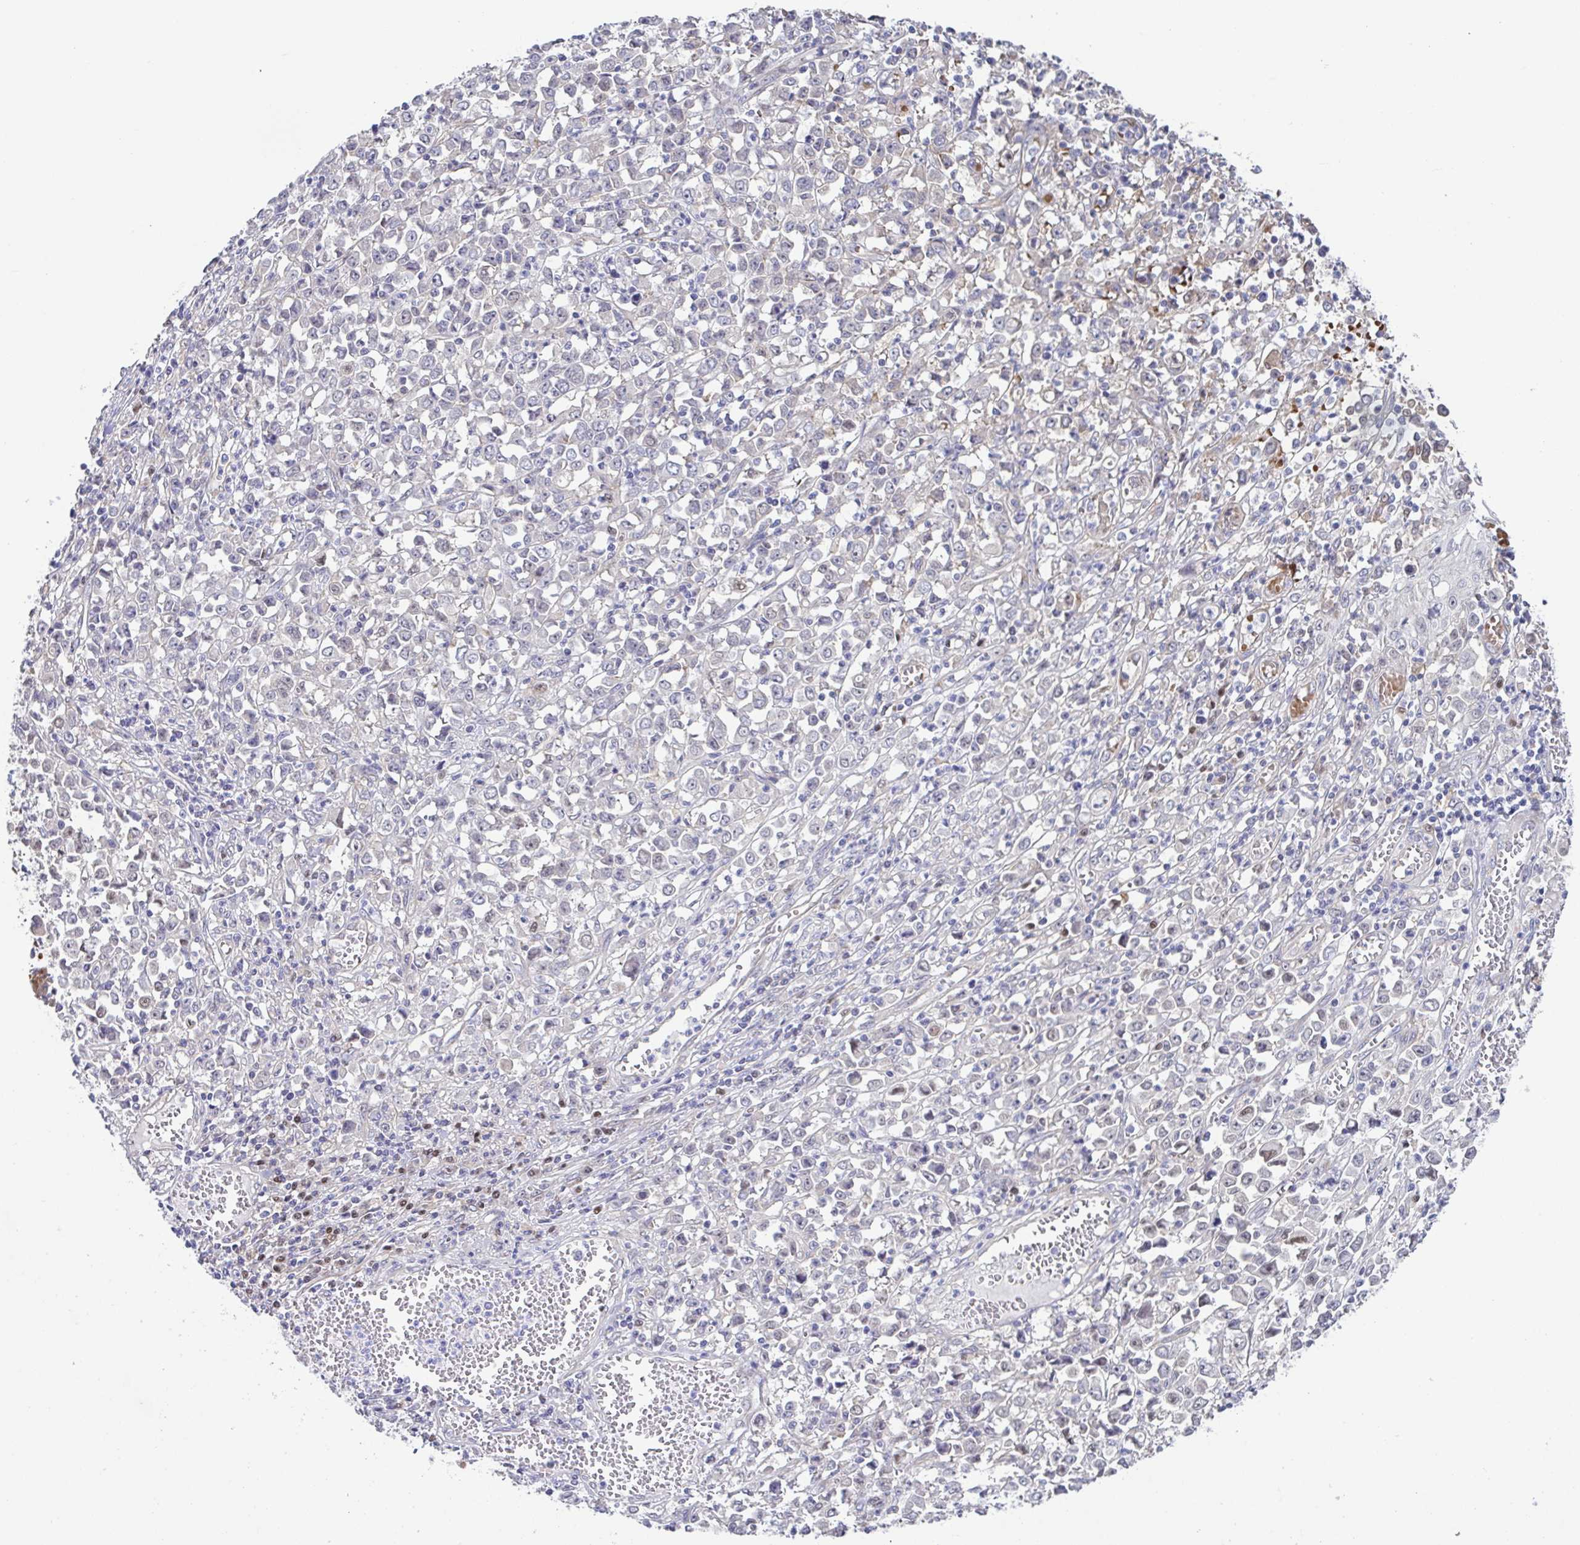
{"staining": {"intensity": "negative", "quantity": "none", "location": "none"}, "tissue": "stomach cancer", "cell_type": "Tumor cells", "image_type": "cancer", "snomed": [{"axis": "morphology", "description": "Adenocarcinoma, NOS"}, {"axis": "topography", "description": "Stomach, upper"}], "caption": "Immunohistochemical staining of adenocarcinoma (stomach) exhibits no significant expression in tumor cells.", "gene": "UBE2Q1", "patient": {"sex": "male", "age": 70}}